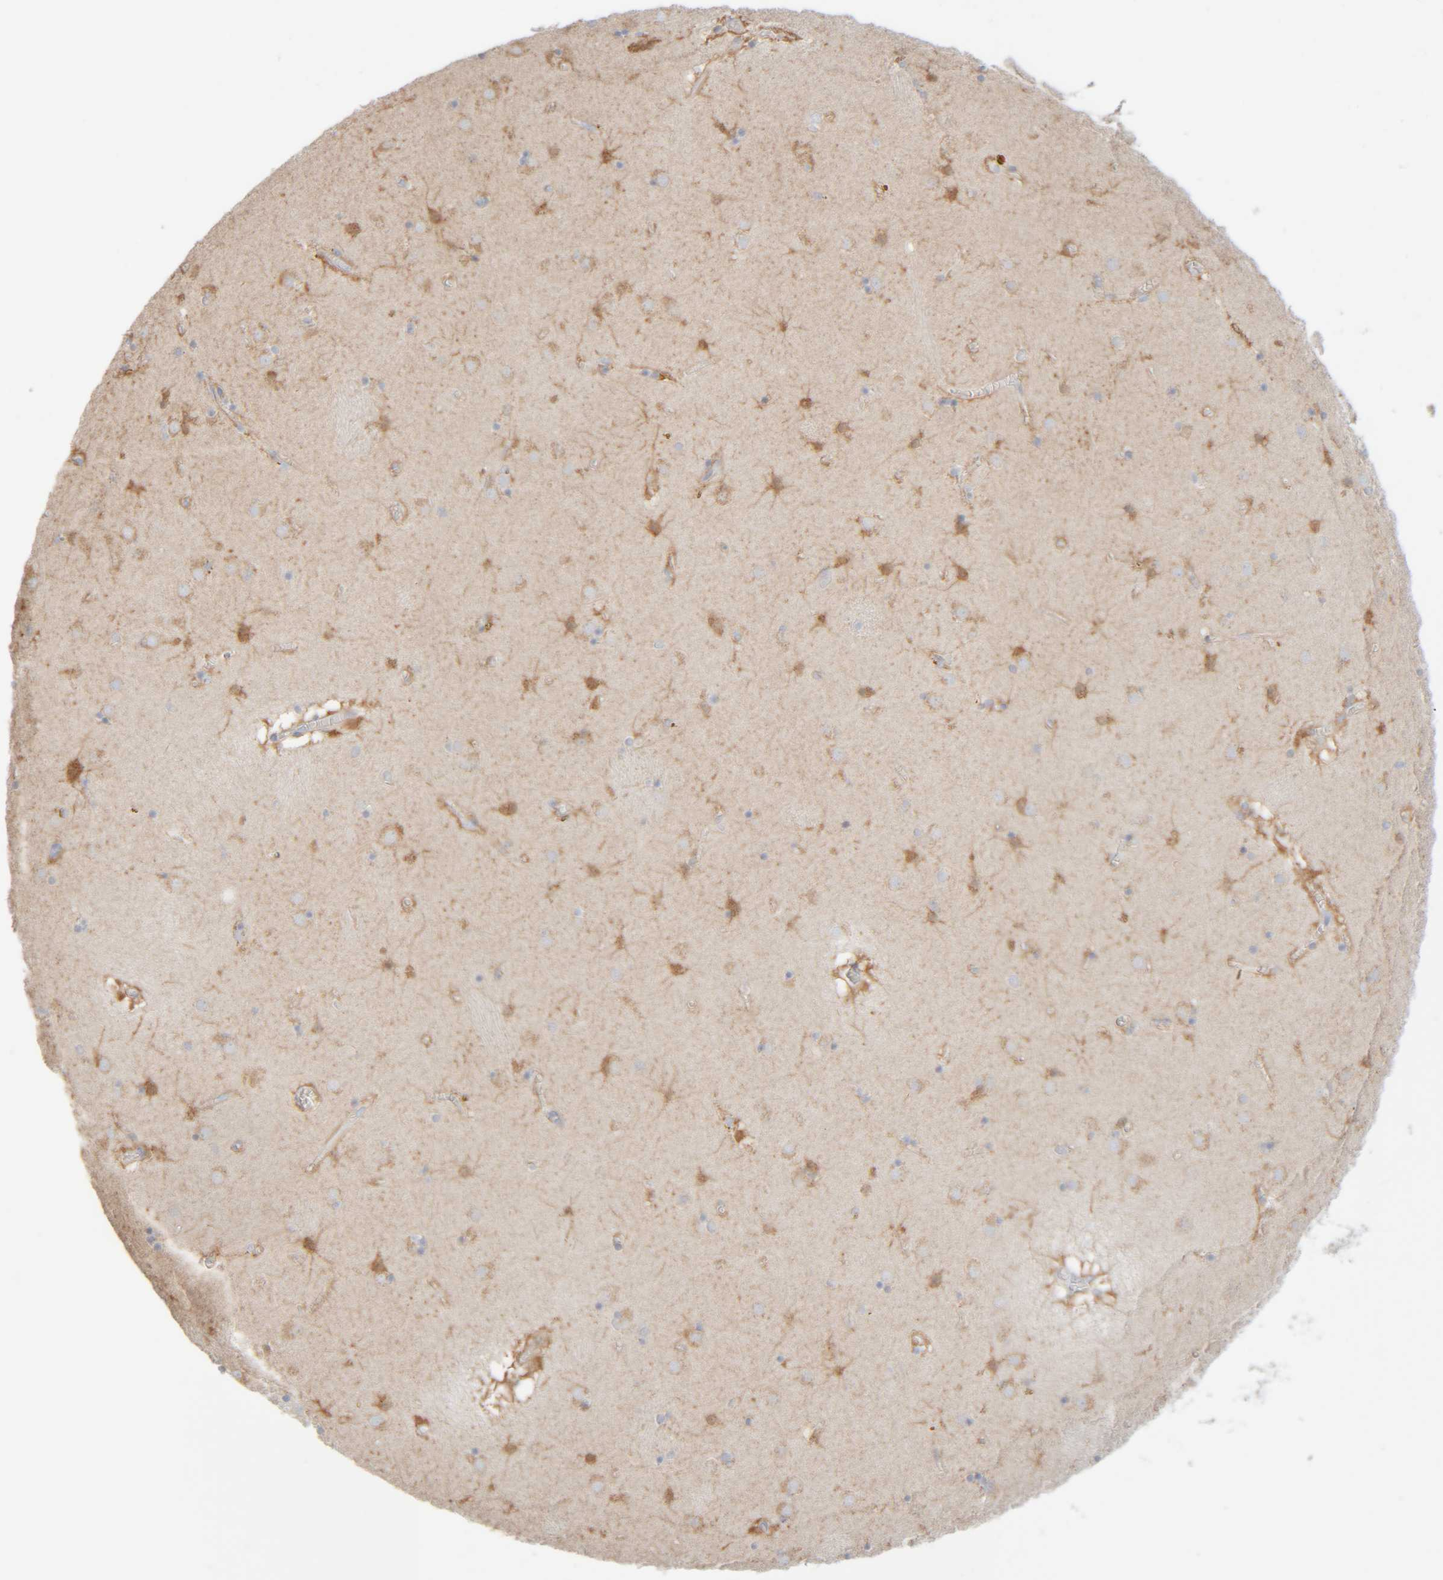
{"staining": {"intensity": "moderate", "quantity": "25%-75%", "location": "cytoplasmic/membranous"}, "tissue": "caudate", "cell_type": "Glial cells", "image_type": "normal", "snomed": [{"axis": "morphology", "description": "Normal tissue, NOS"}, {"axis": "topography", "description": "Lateral ventricle wall"}], "caption": "This is a photomicrograph of immunohistochemistry staining of benign caudate, which shows moderate staining in the cytoplasmic/membranous of glial cells.", "gene": "RIDA", "patient": {"sex": "male", "age": 70}}